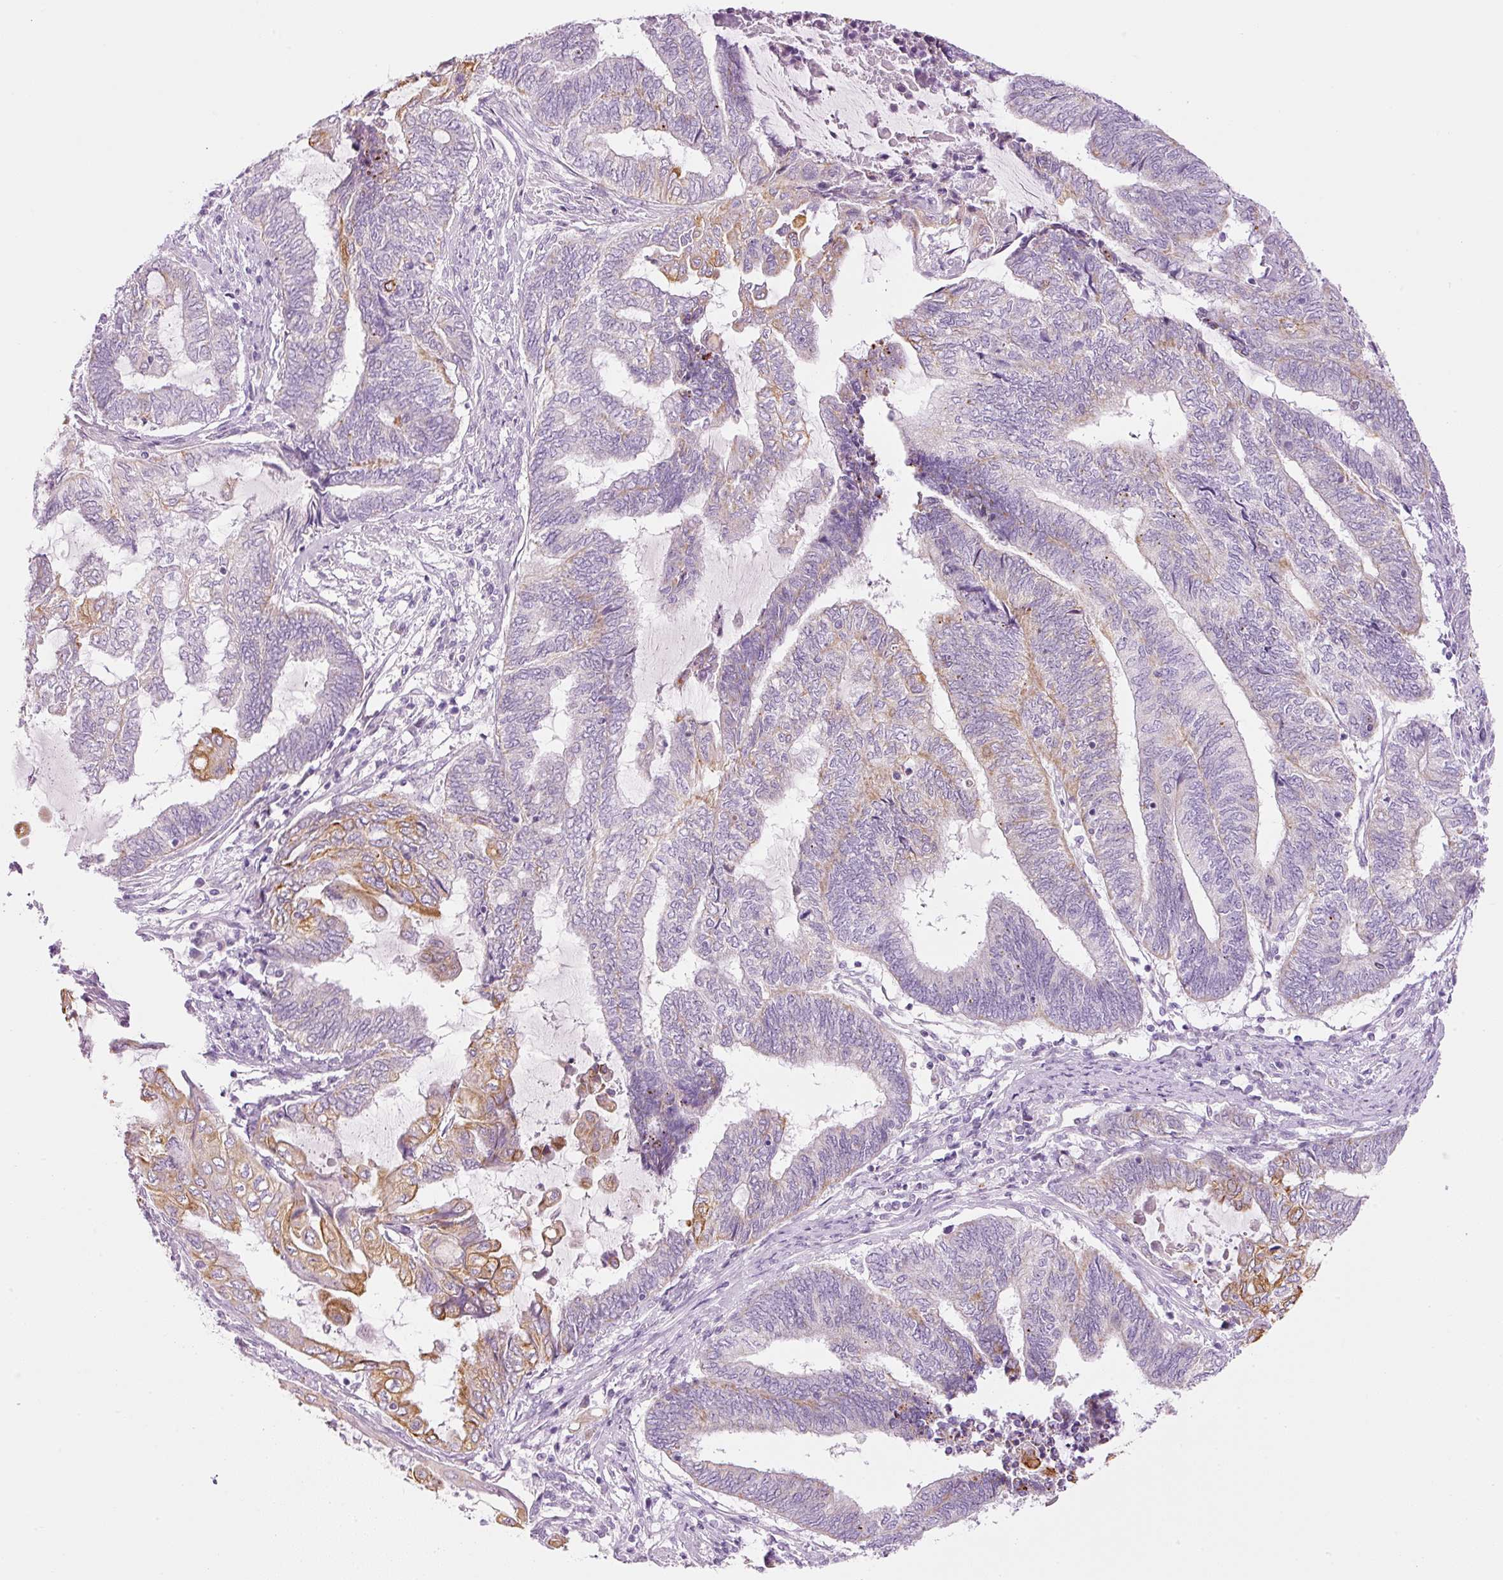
{"staining": {"intensity": "moderate", "quantity": "<25%", "location": "cytoplasmic/membranous"}, "tissue": "endometrial cancer", "cell_type": "Tumor cells", "image_type": "cancer", "snomed": [{"axis": "morphology", "description": "Adenocarcinoma, NOS"}, {"axis": "topography", "description": "Uterus"}, {"axis": "topography", "description": "Endometrium"}], "caption": "Immunohistochemistry of adenocarcinoma (endometrial) displays low levels of moderate cytoplasmic/membranous staining in approximately <25% of tumor cells.", "gene": "CARD16", "patient": {"sex": "female", "age": 70}}